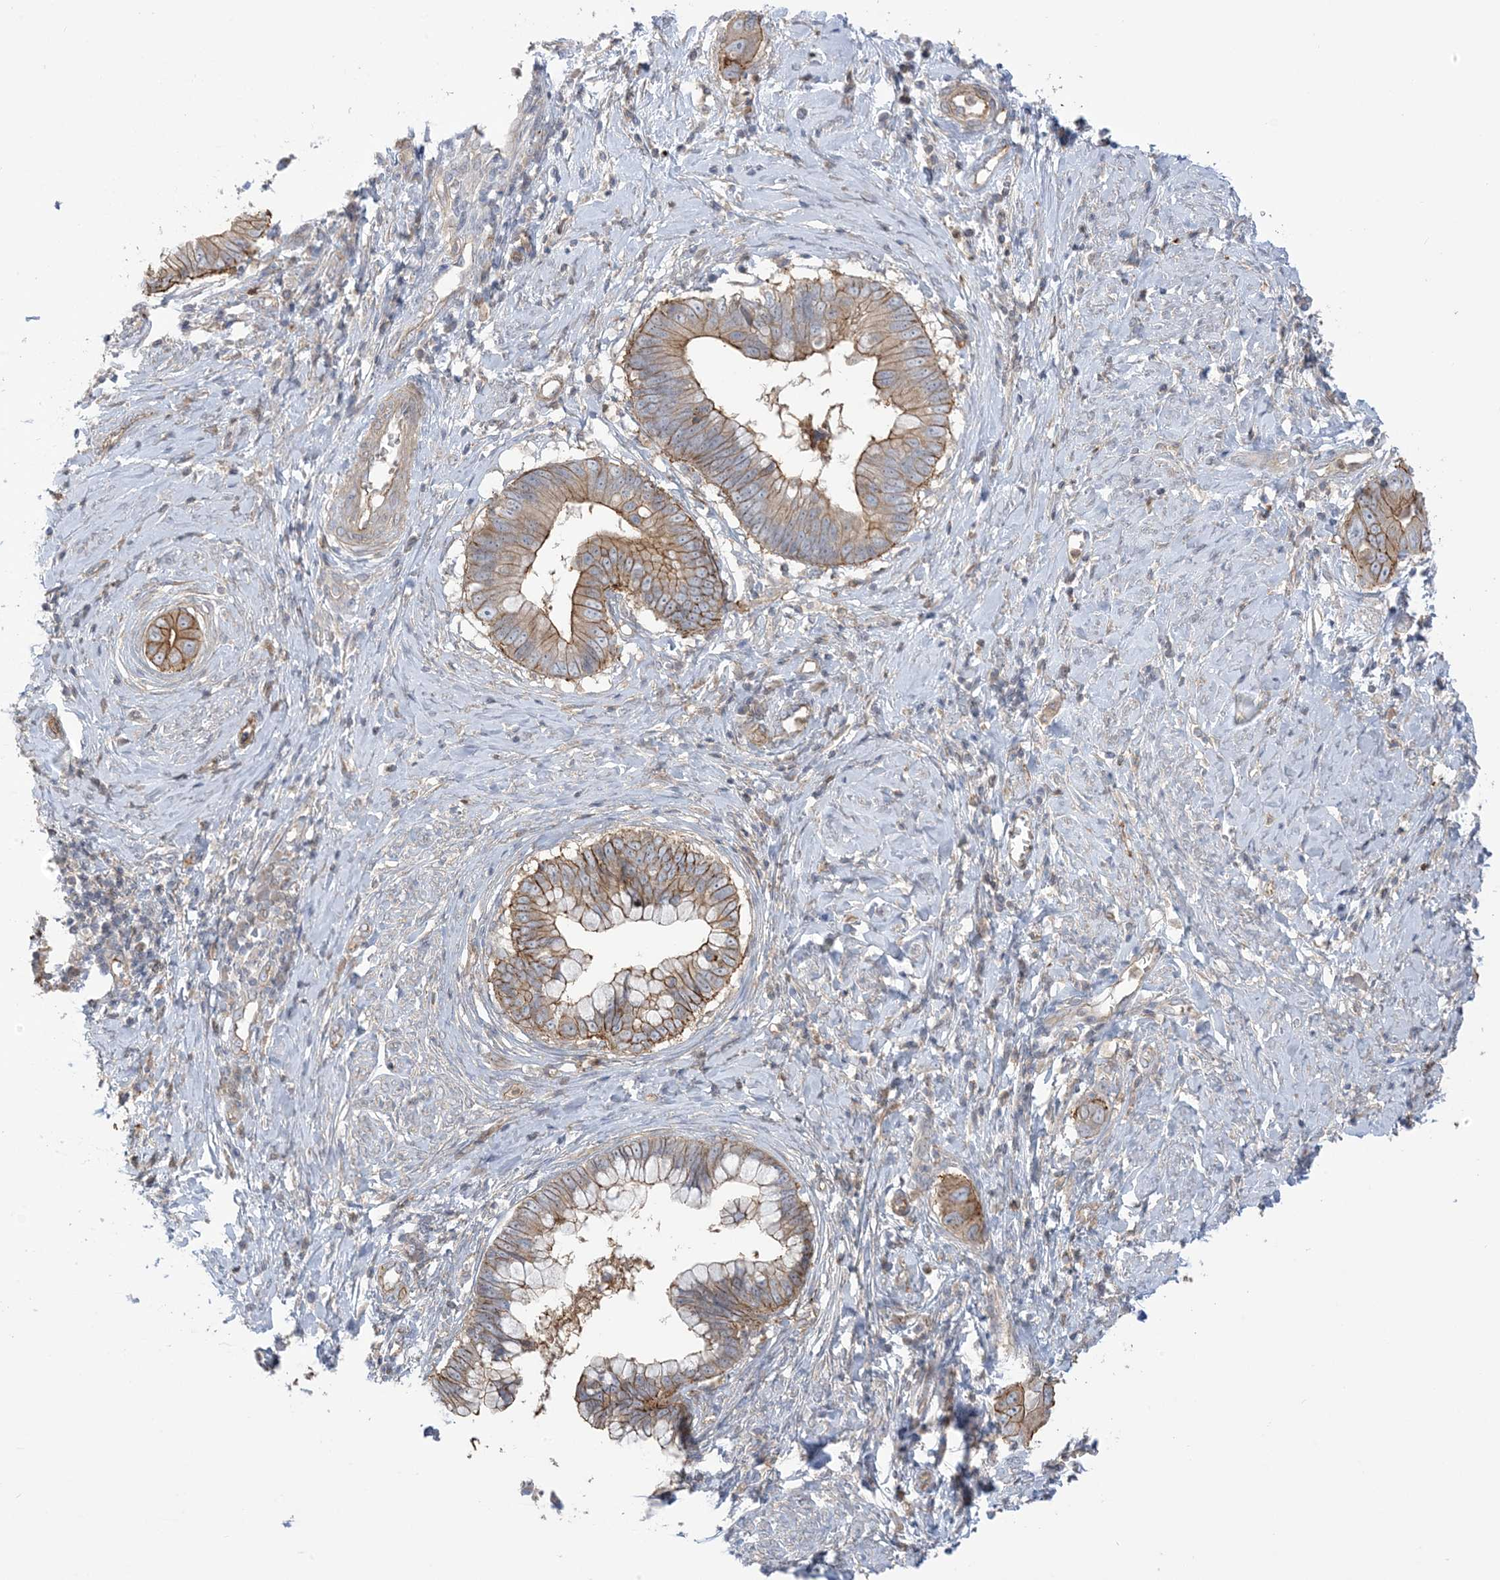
{"staining": {"intensity": "moderate", "quantity": ">75%", "location": "cytoplasmic/membranous"}, "tissue": "cervical cancer", "cell_type": "Tumor cells", "image_type": "cancer", "snomed": [{"axis": "morphology", "description": "Adenocarcinoma, NOS"}, {"axis": "topography", "description": "Cervix"}], "caption": "Cervical adenocarcinoma tissue exhibits moderate cytoplasmic/membranous staining in about >75% of tumor cells", "gene": "ICMT", "patient": {"sex": "female", "age": 44}}